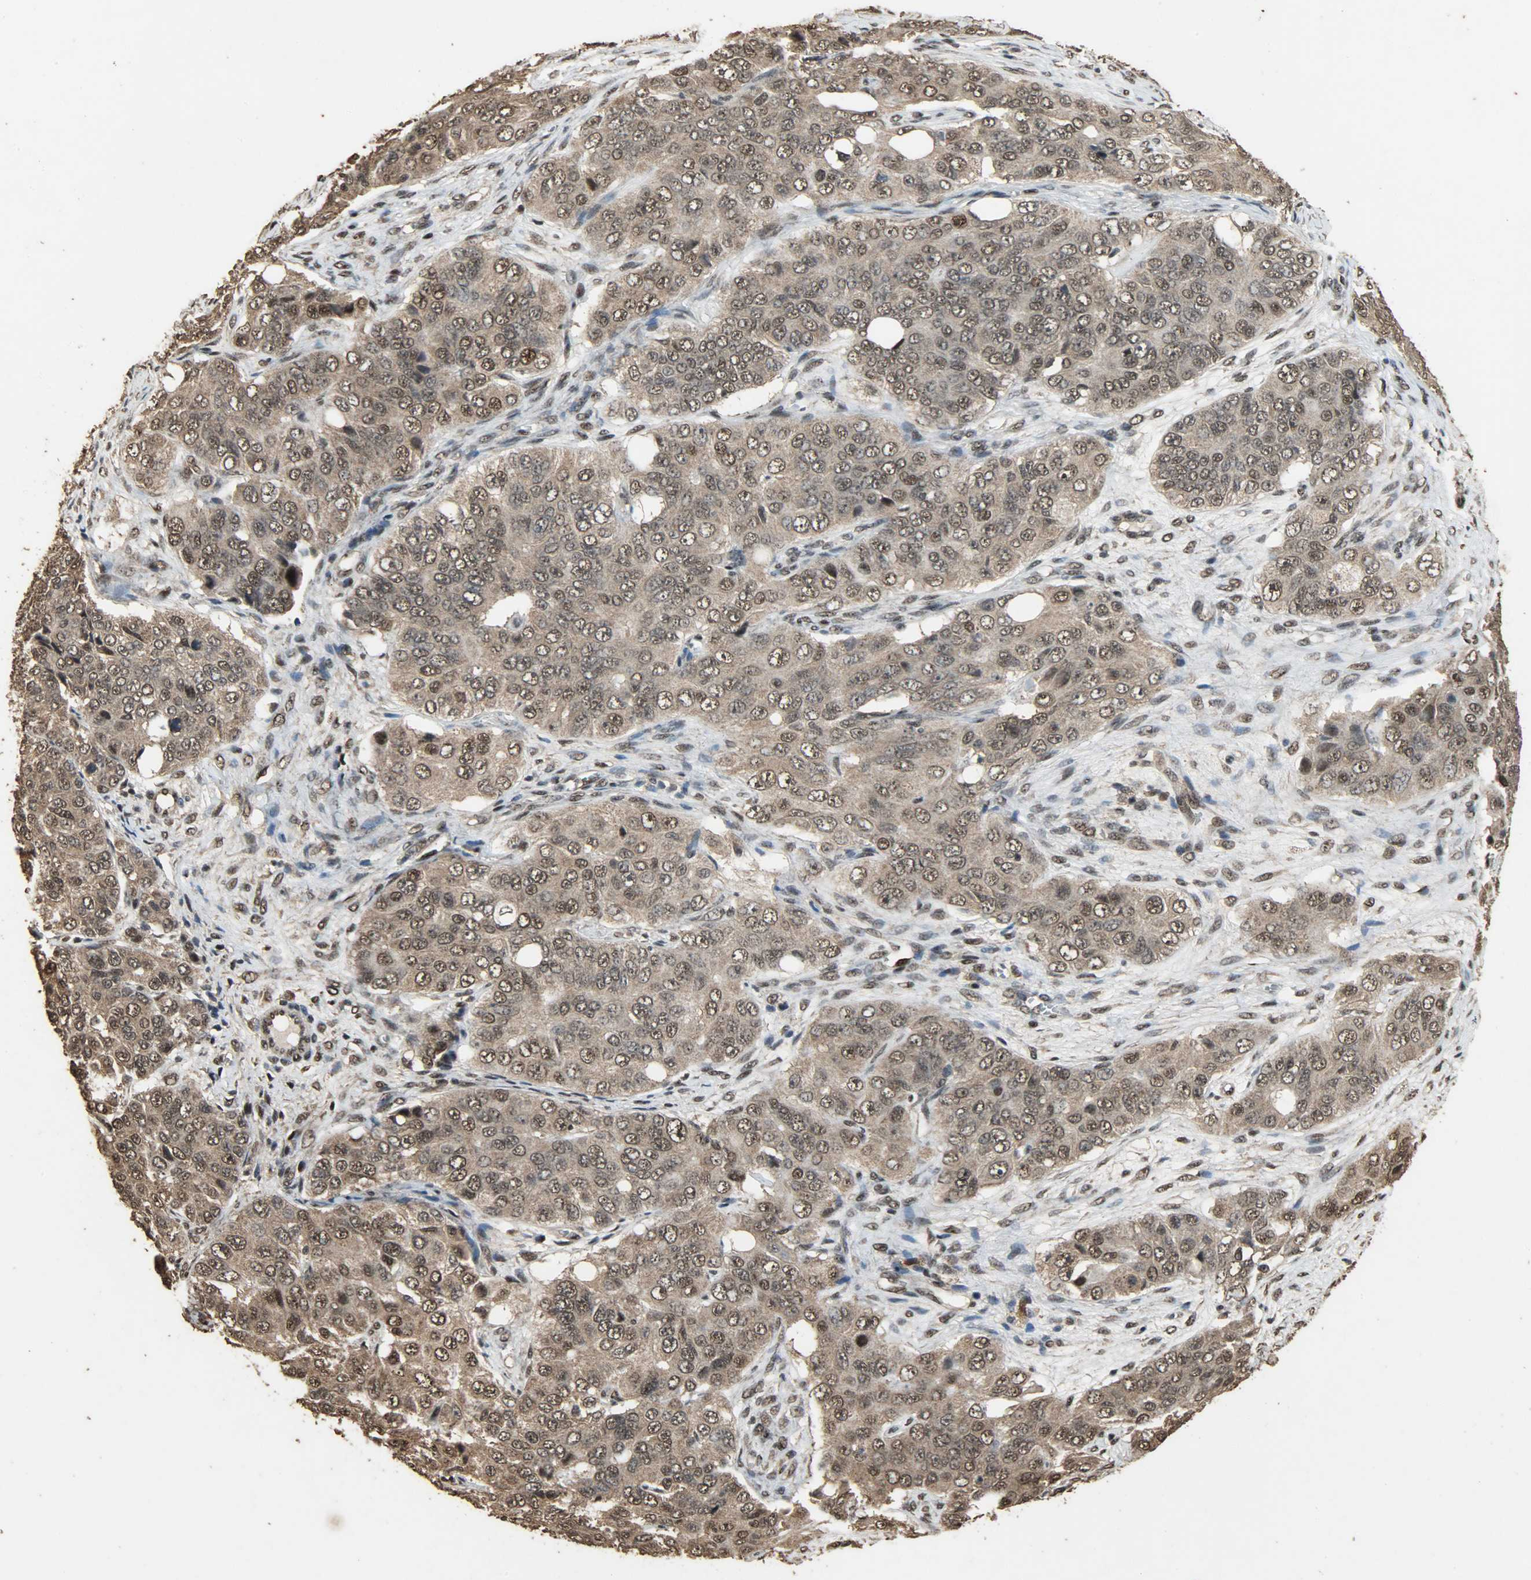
{"staining": {"intensity": "strong", "quantity": ">75%", "location": "cytoplasmic/membranous,nuclear"}, "tissue": "ovarian cancer", "cell_type": "Tumor cells", "image_type": "cancer", "snomed": [{"axis": "morphology", "description": "Carcinoma, endometroid"}, {"axis": "topography", "description": "Ovary"}], "caption": "A brown stain labels strong cytoplasmic/membranous and nuclear expression of a protein in human ovarian cancer (endometroid carcinoma) tumor cells.", "gene": "CCNT2", "patient": {"sex": "female", "age": 51}}